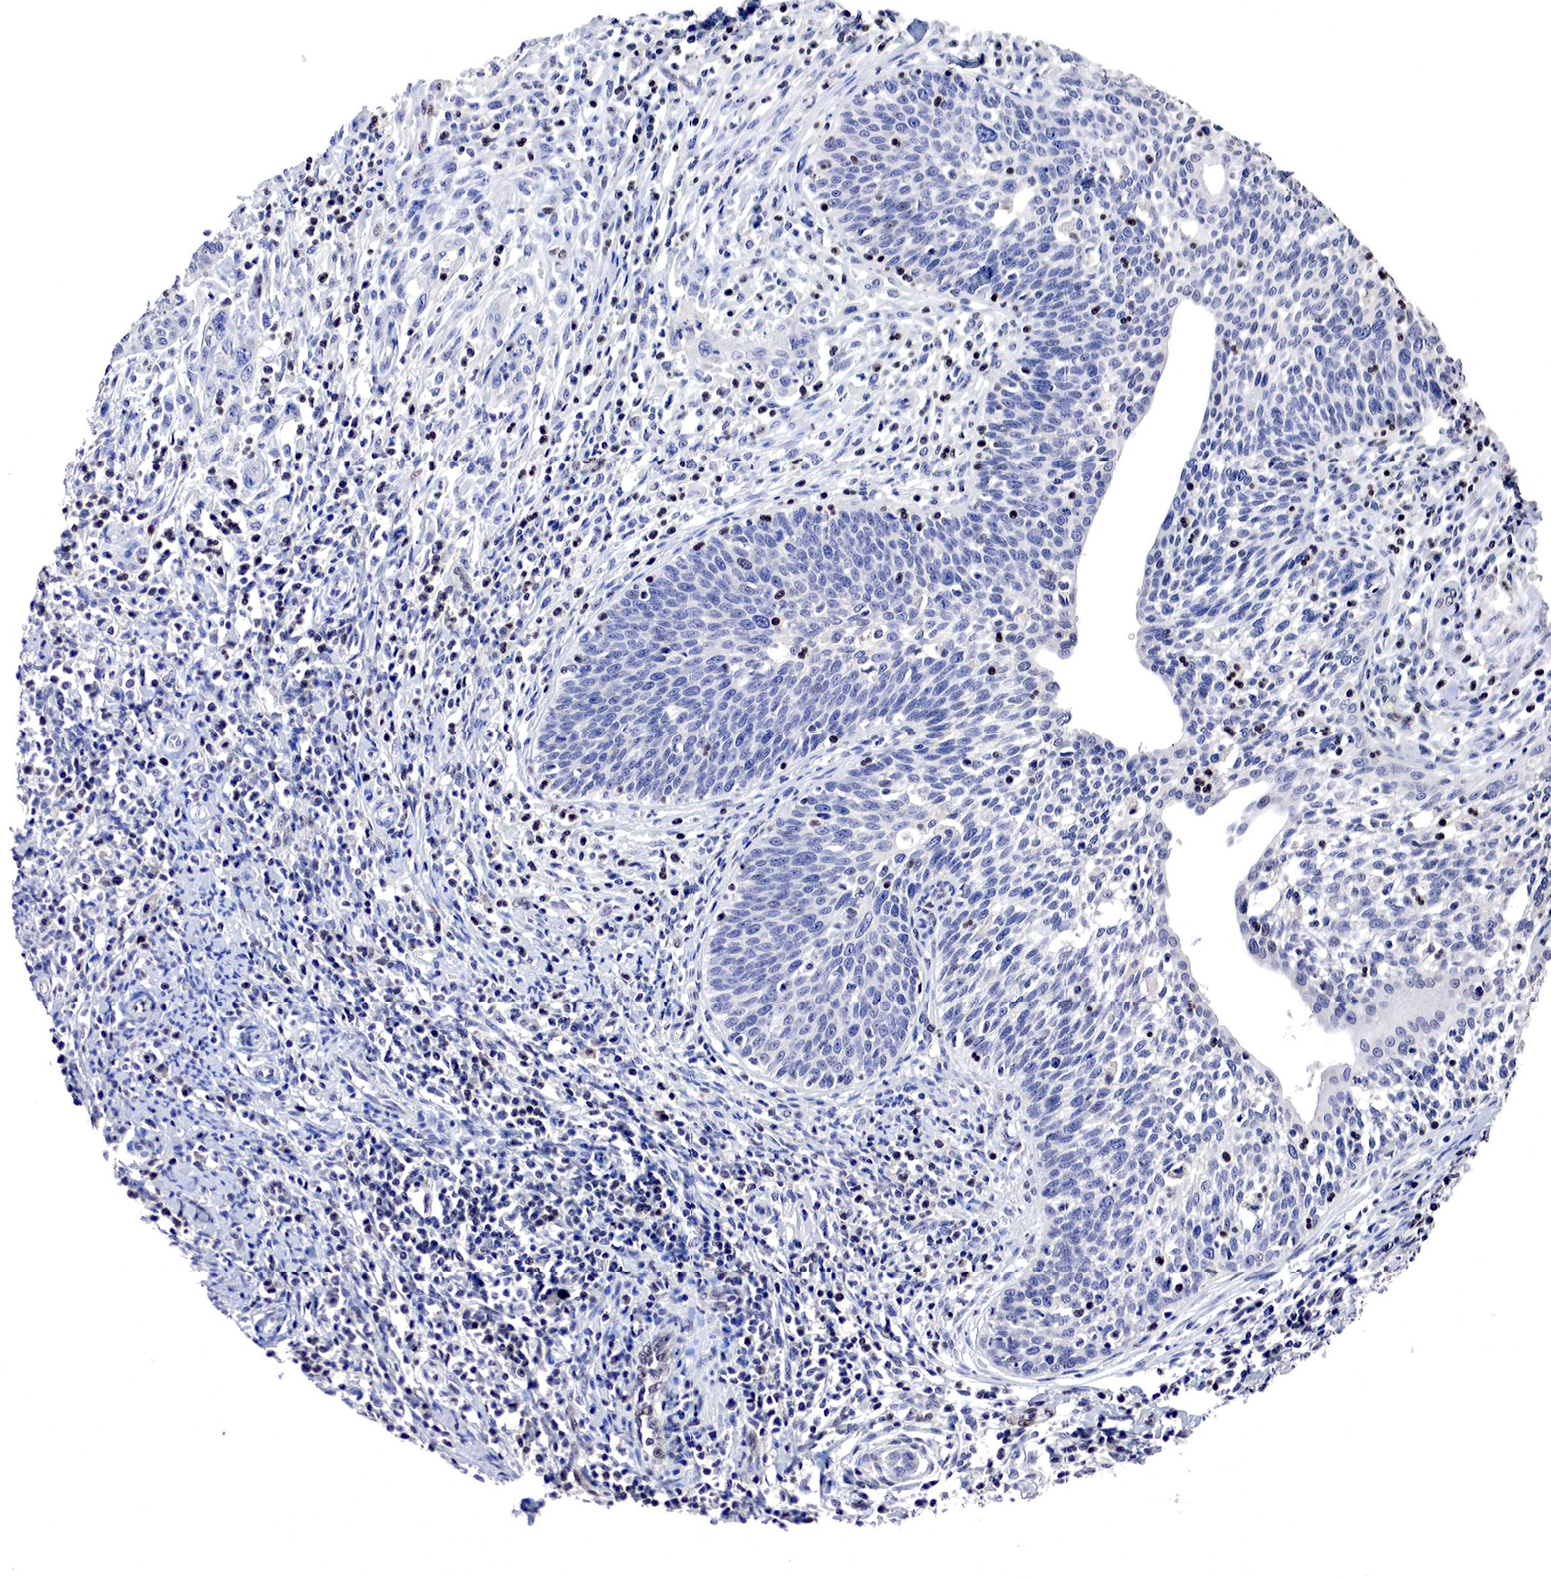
{"staining": {"intensity": "negative", "quantity": "none", "location": "none"}, "tissue": "cervical cancer", "cell_type": "Tumor cells", "image_type": "cancer", "snomed": [{"axis": "morphology", "description": "Squamous cell carcinoma, NOS"}, {"axis": "topography", "description": "Cervix"}], "caption": "Immunohistochemistry (IHC) histopathology image of neoplastic tissue: human cervical squamous cell carcinoma stained with DAB (3,3'-diaminobenzidine) displays no significant protein positivity in tumor cells.", "gene": "DACH2", "patient": {"sex": "female", "age": 41}}